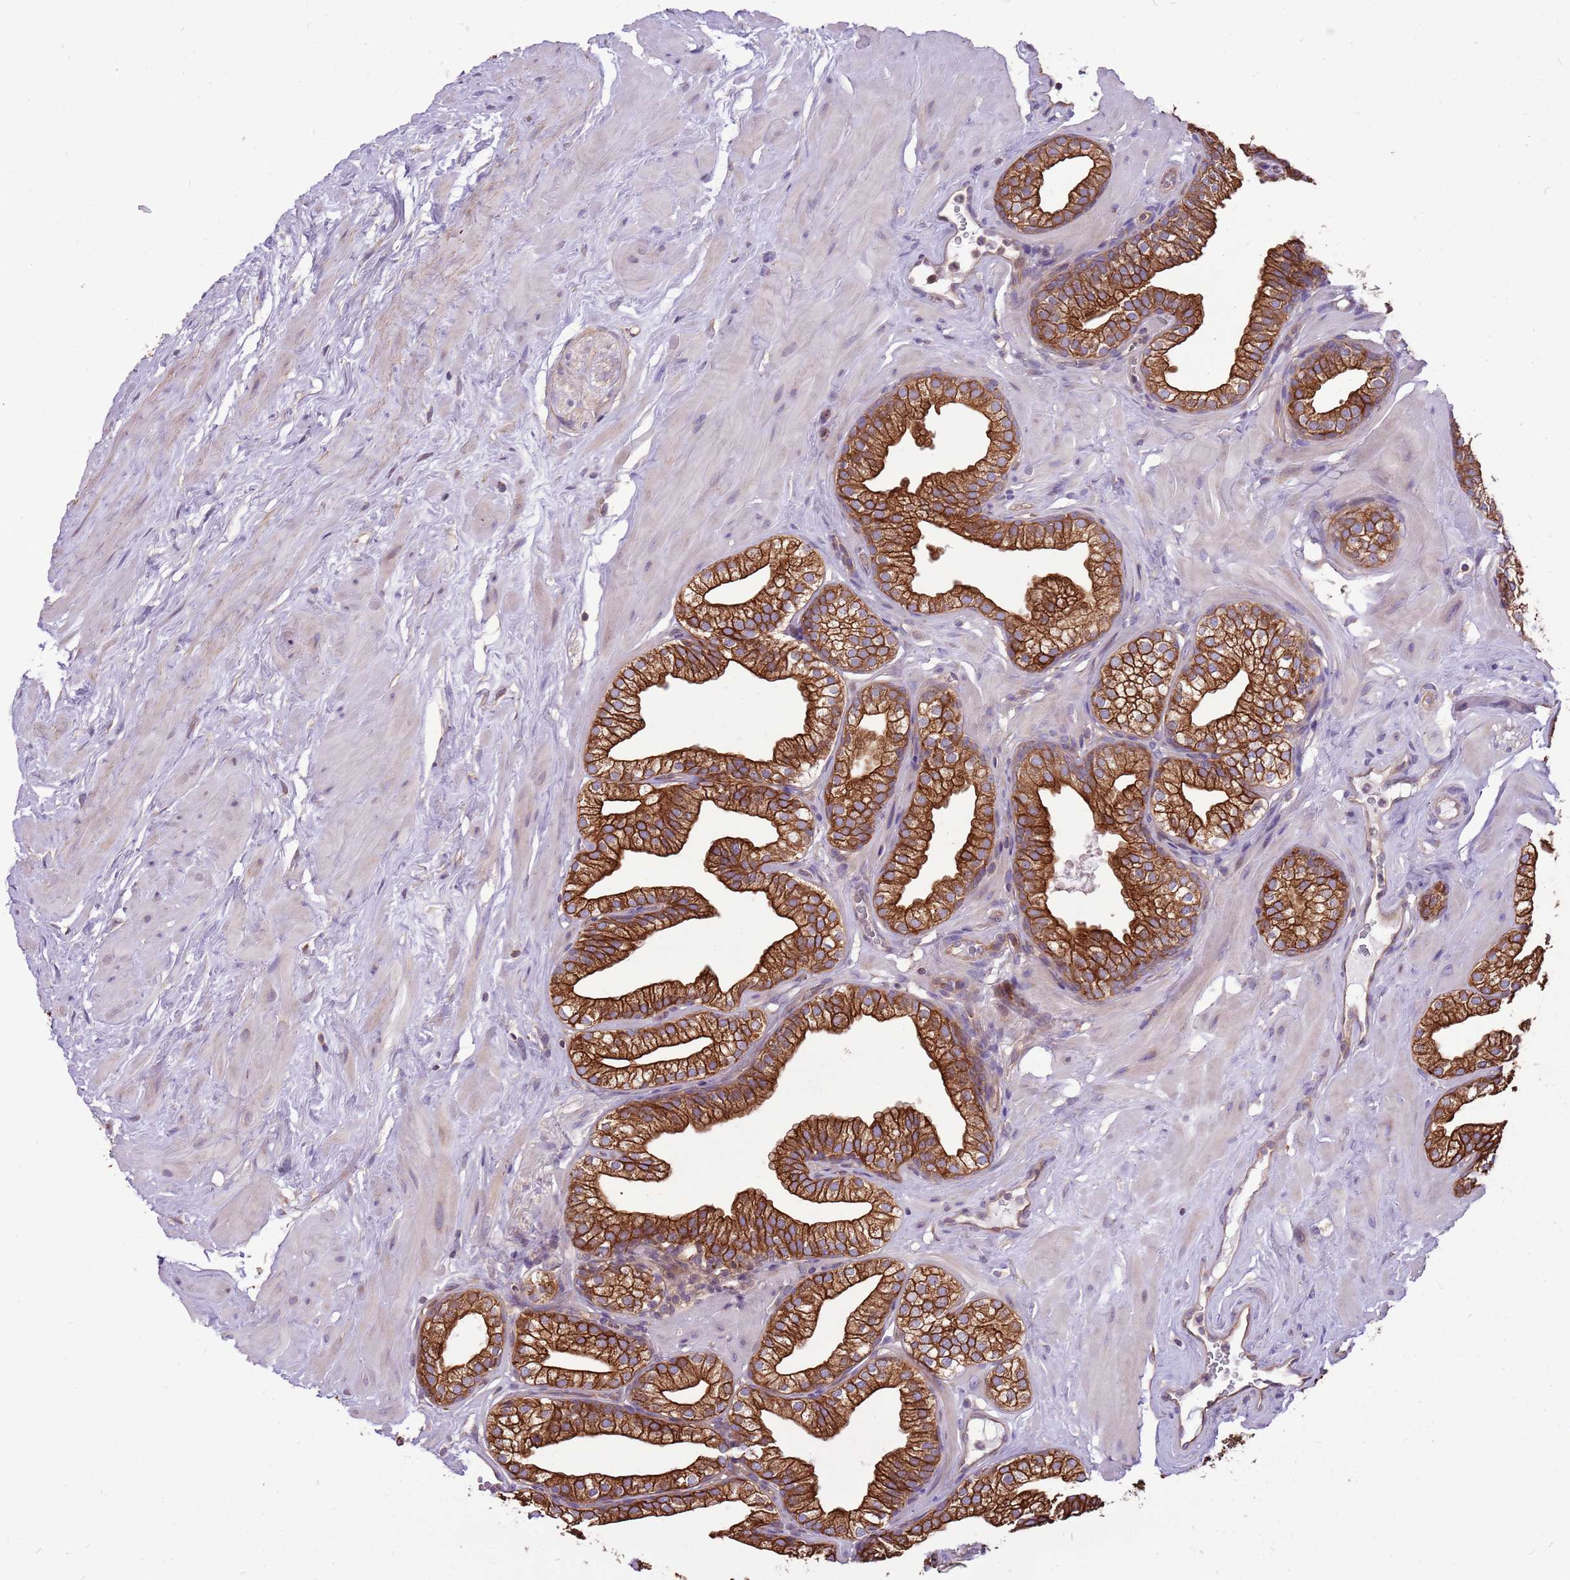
{"staining": {"intensity": "strong", "quantity": ">75%", "location": "cytoplasmic/membranous"}, "tissue": "prostate", "cell_type": "Glandular cells", "image_type": "normal", "snomed": [{"axis": "morphology", "description": "Normal tissue, NOS"}, {"axis": "morphology", "description": "Urothelial carcinoma, Low grade"}, {"axis": "topography", "description": "Urinary bladder"}, {"axis": "topography", "description": "Prostate"}], "caption": "Immunohistochemistry (IHC) of normal human prostate exhibits high levels of strong cytoplasmic/membranous expression in about >75% of glandular cells. (brown staining indicates protein expression, while blue staining denotes nuclei).", "gene": "WASHC4", "patient": {"sex": "male", "age": 60}}